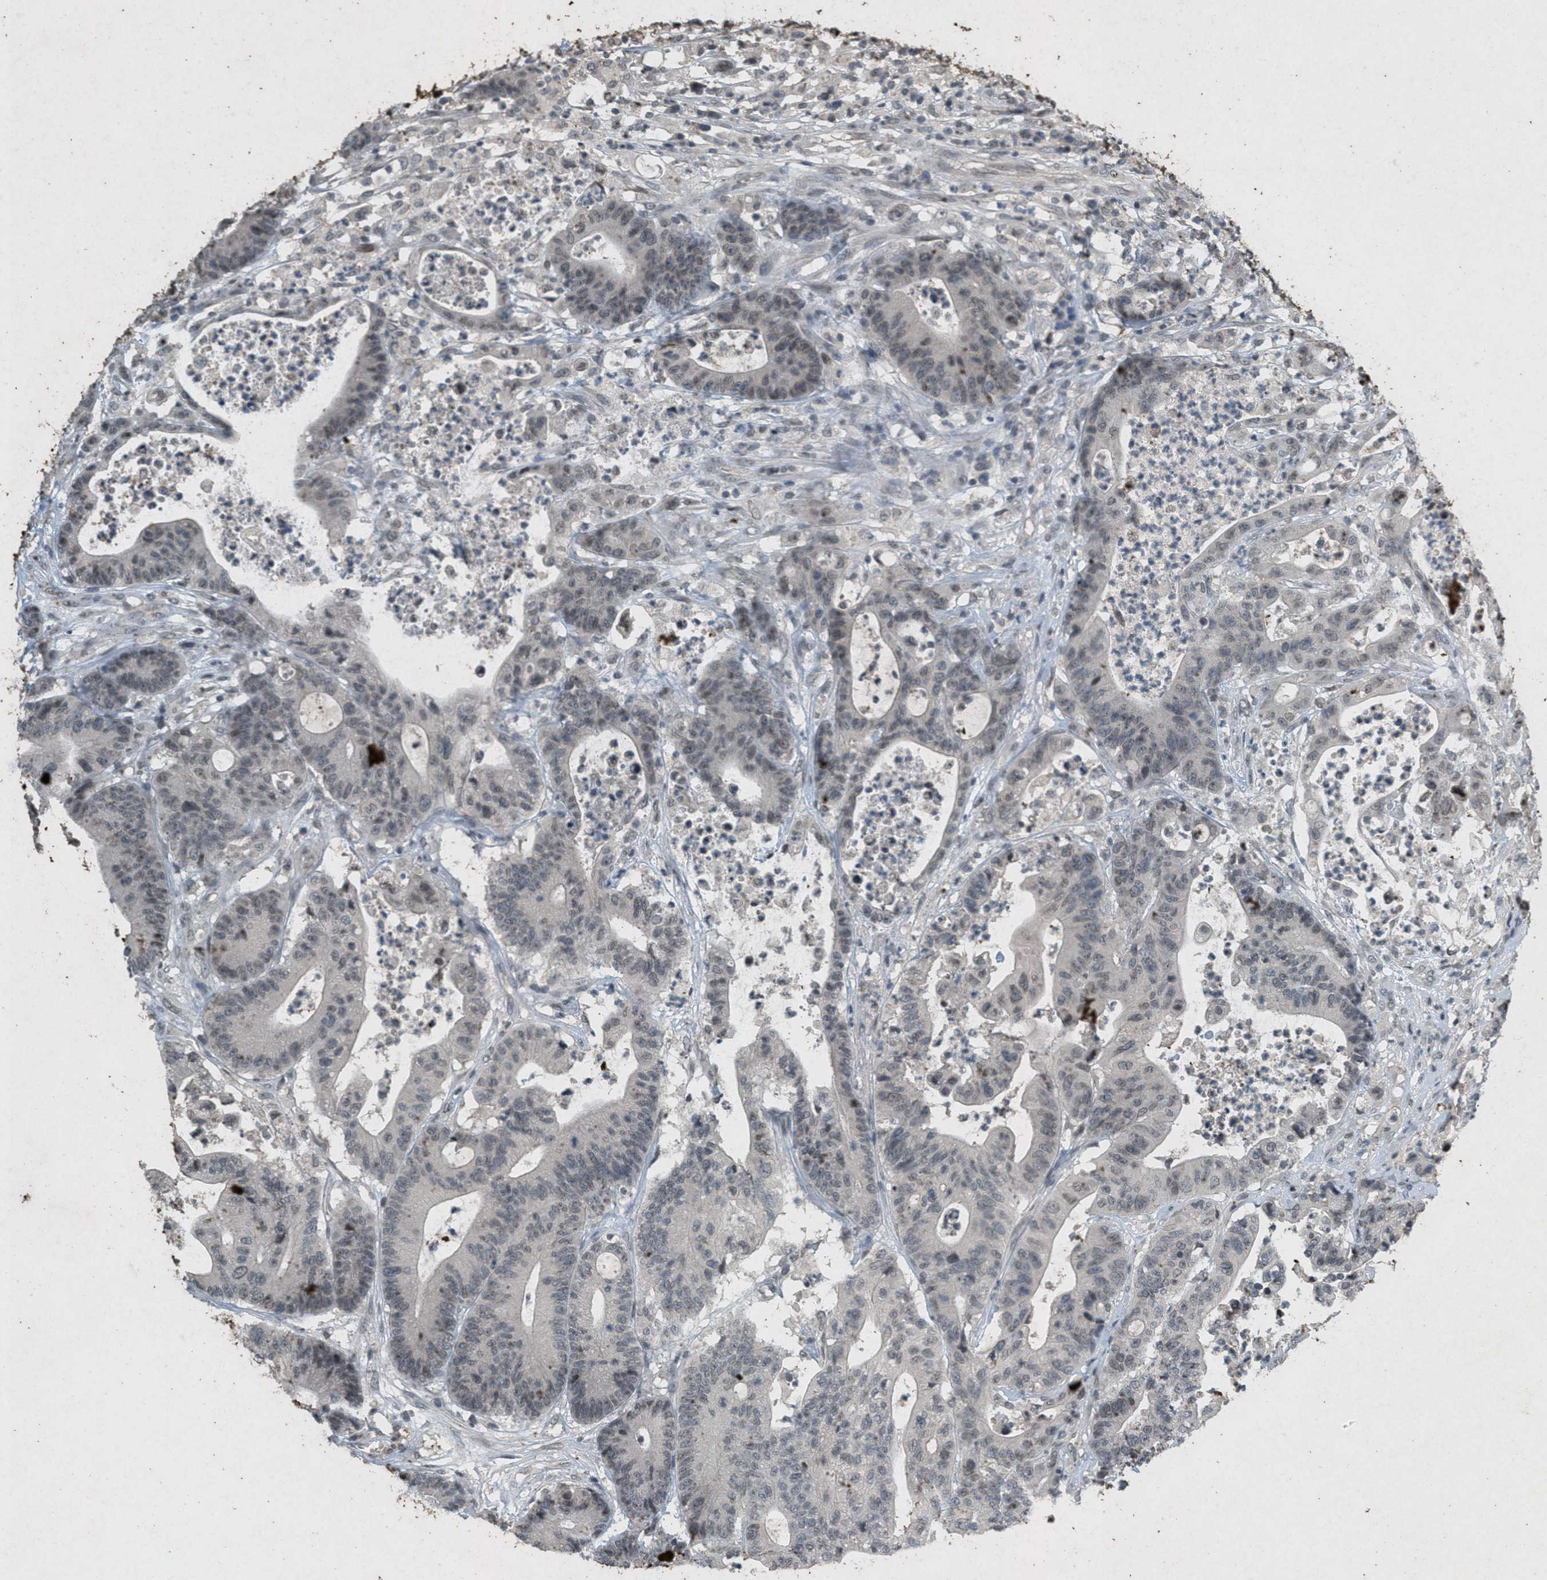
{"staining": {"intensity": "weak", "quantity": "<25%", "location": "cytoplasmic/membranous,nuclear"}, "tissue": "colorectal cancer", "cell_type": "Tumor cells", "image_type": "cancer", "snomed": [{"axis": "morphology", "description": "Adenocarcinoma, NOS"}, {"axis": "topography", "description": "Colon"}], "caption": "The IHC photomicrograph has no significant expression in tumor cells of adenocarcinoma (colorectal) tissue.", "gene": "ABHD6", "patient": {"sex": "female", "age": 84}}